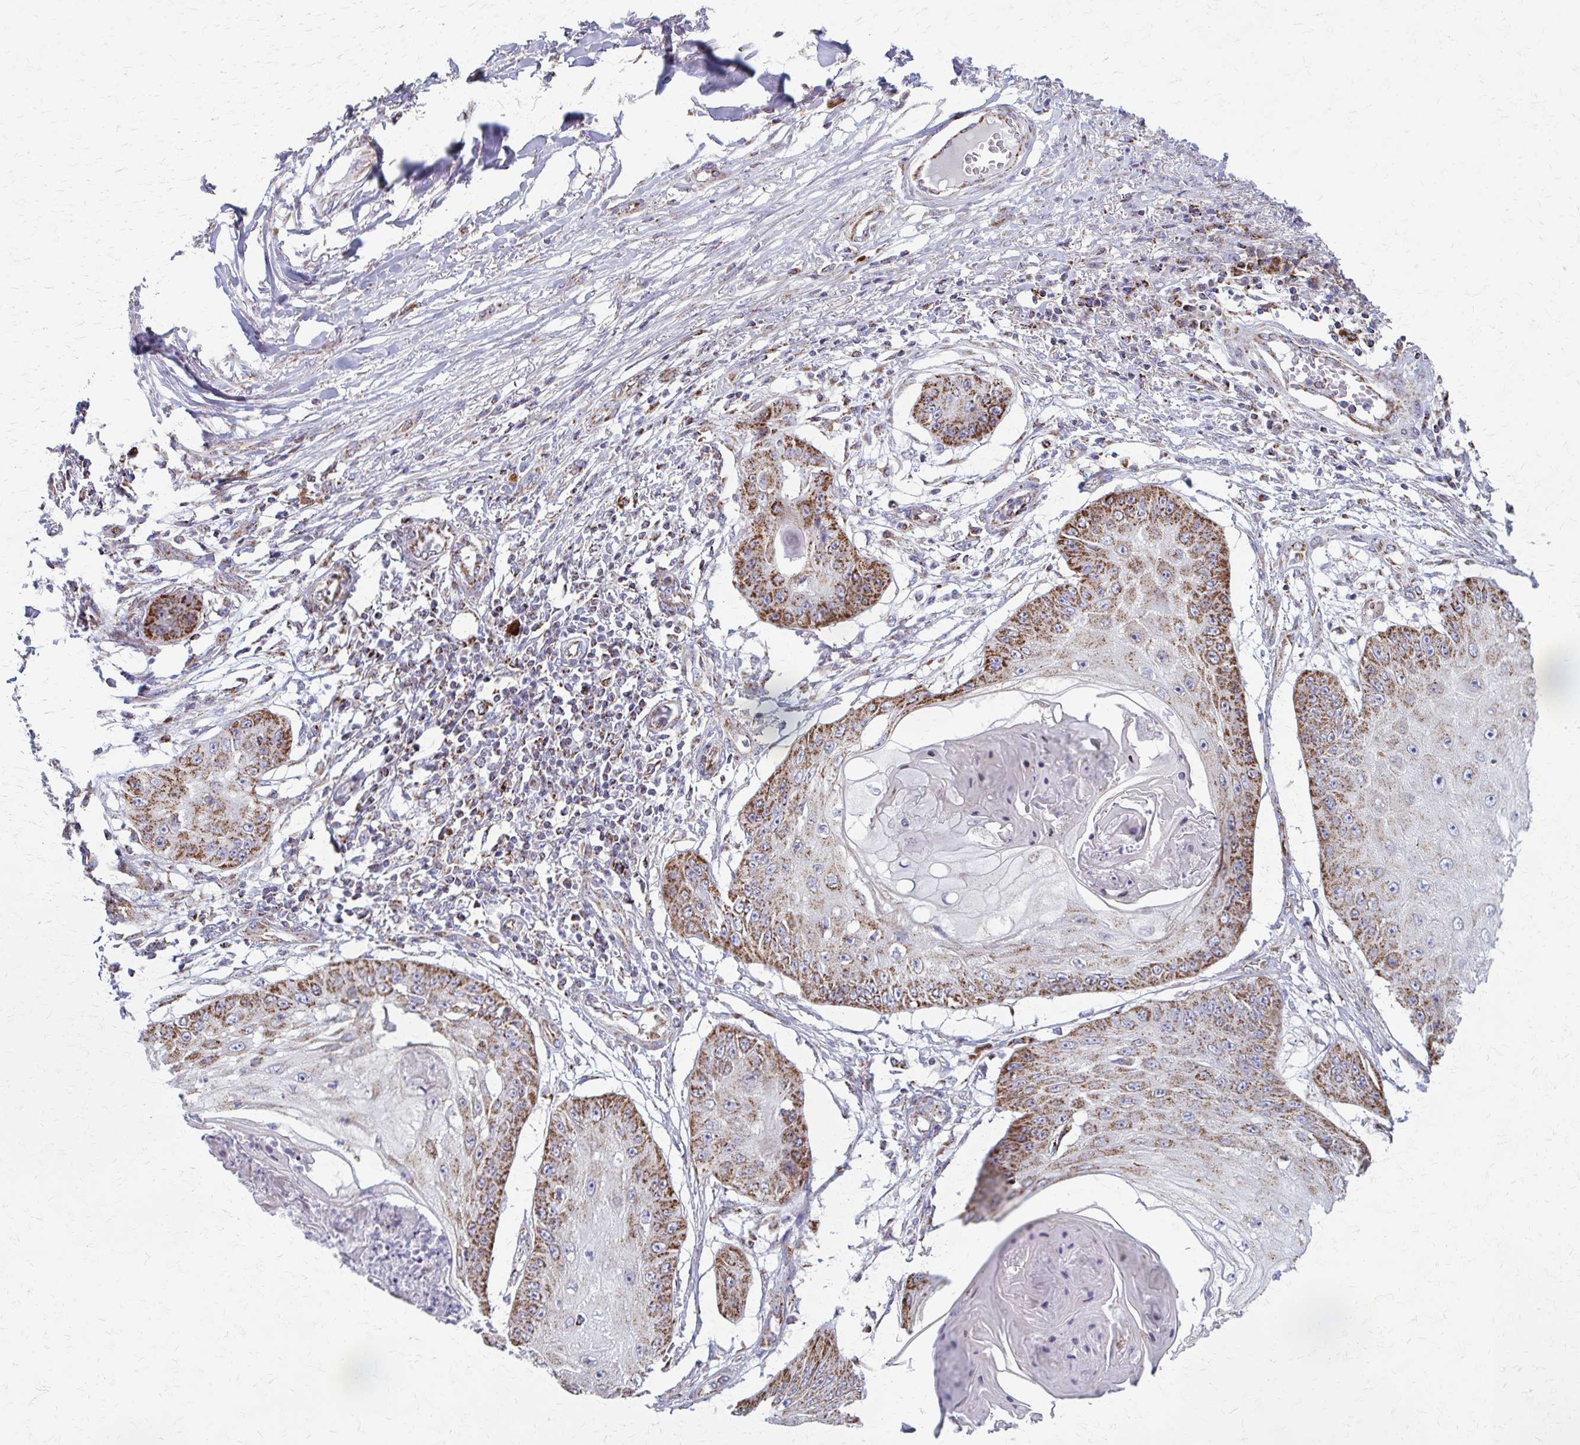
{"staining": {"intensity": "moderate", "quantity": "25%-75%", "location": "cytoplasmic/membranous"}, "tissue": "skin cancer", "cell_type": "Tumor cells", "image_type": "cancer", "snomed": [{"axis": "morphology", "description": "Squamous cell carcinoma, NOS"}, {"axis": "topography", "description": "Skin"}], "caption": "This is a histology image of IHC staining of squamous cell carcinoma (skin), which shows moderate positivity in the cytoplasmic/membranous of tumor cells.", "gene": "TVP23A", "patient": {"sex": "male", "age": 70}}